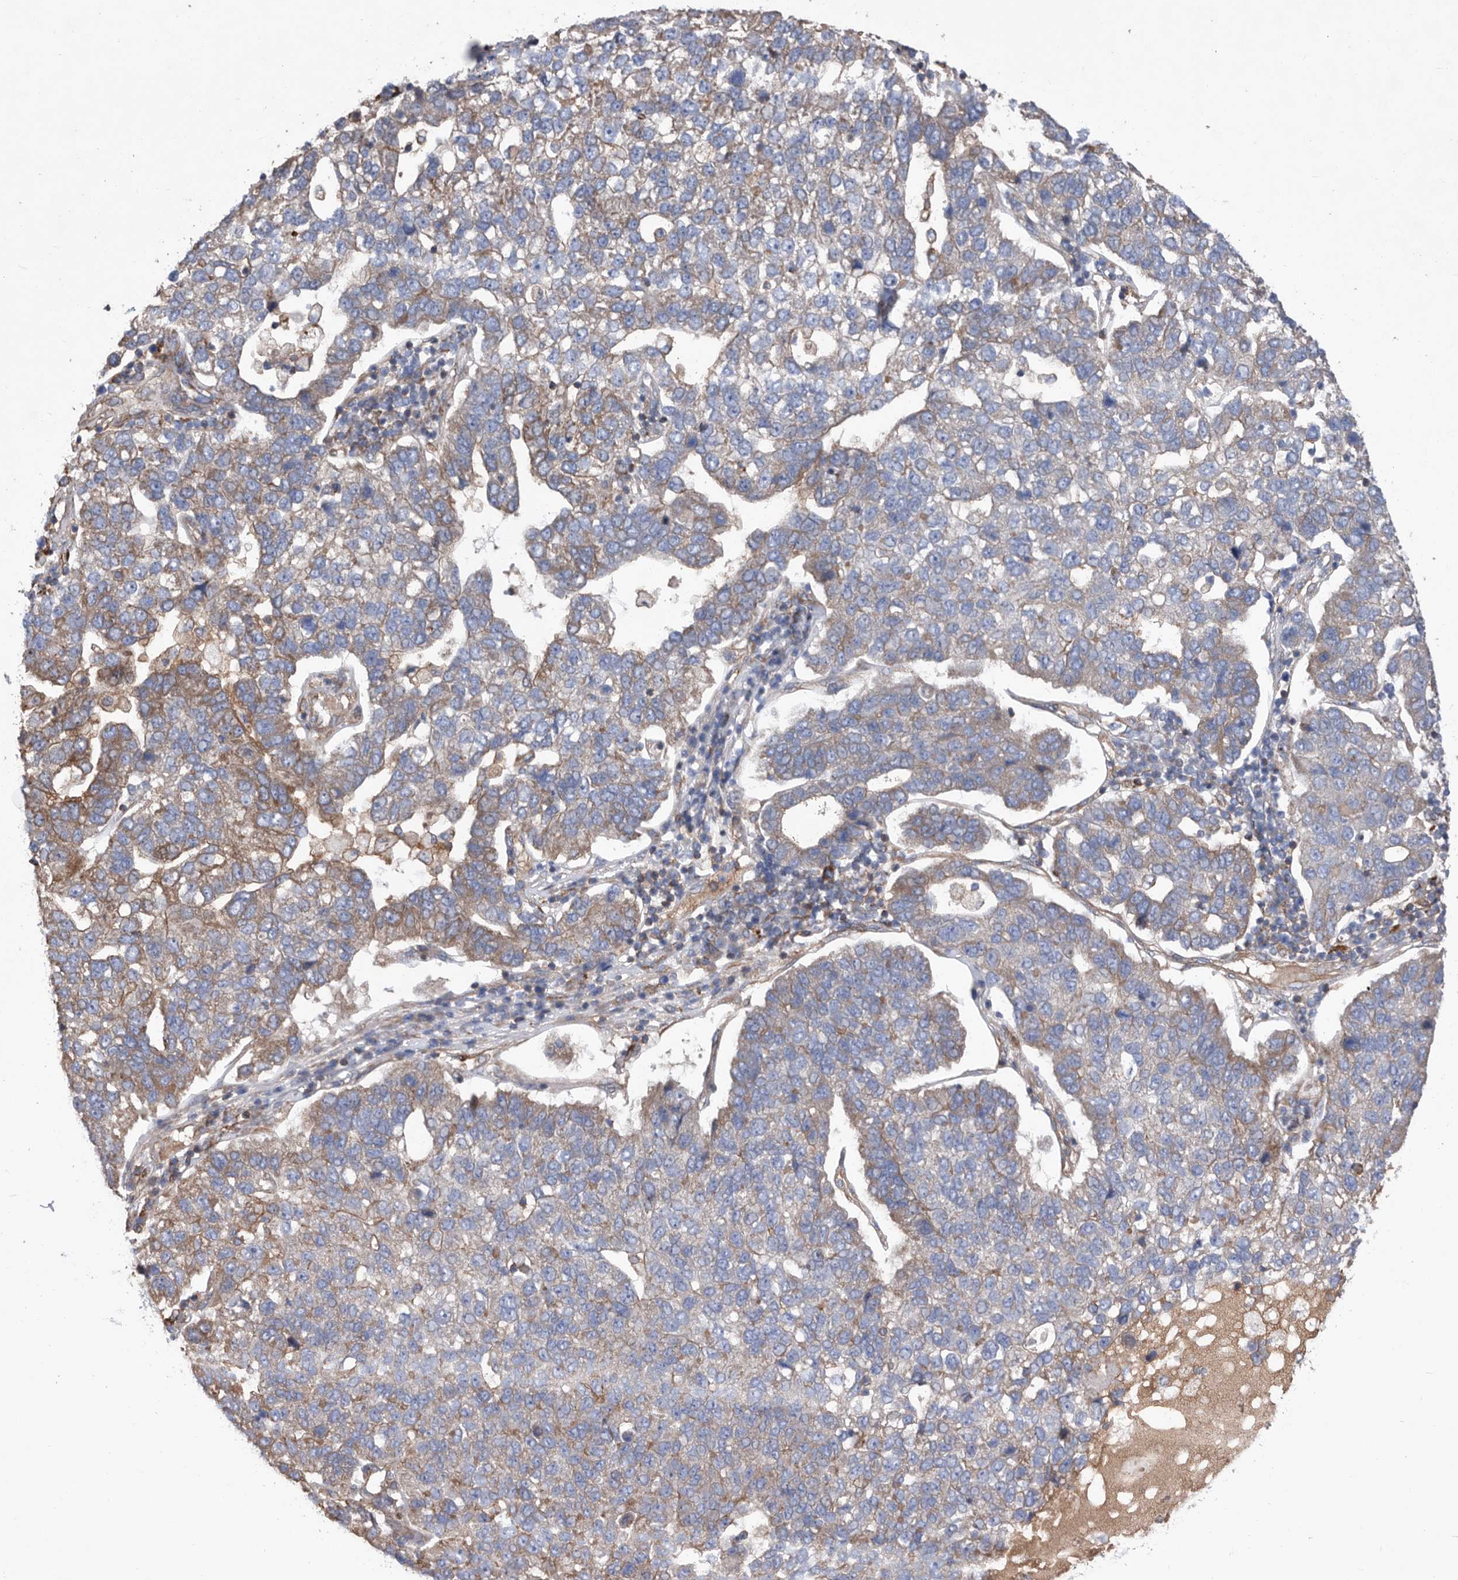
{"staining": {"intensity": "weak", "quantity": ">75%", "location": "cytoplasmic/membranous"}, "tissue": "pancreatic cancer", "cell_type": "Tumor cells", "image_type": "cancer", "snomed": [{"axis": "morphology", "description": "Adenocarcinoma, NOS"}, {"axis": "topography", "description": "Pancreas"}], "caption": "A brown stain shows weak cytoplasmic/membranous expression of a protein in pancreatic cancer tumor cells. (IHC, brightfield microscopy, high magnification).", "gene": "ATP13A3", "patient": {"sex": "female", "age": 61}}